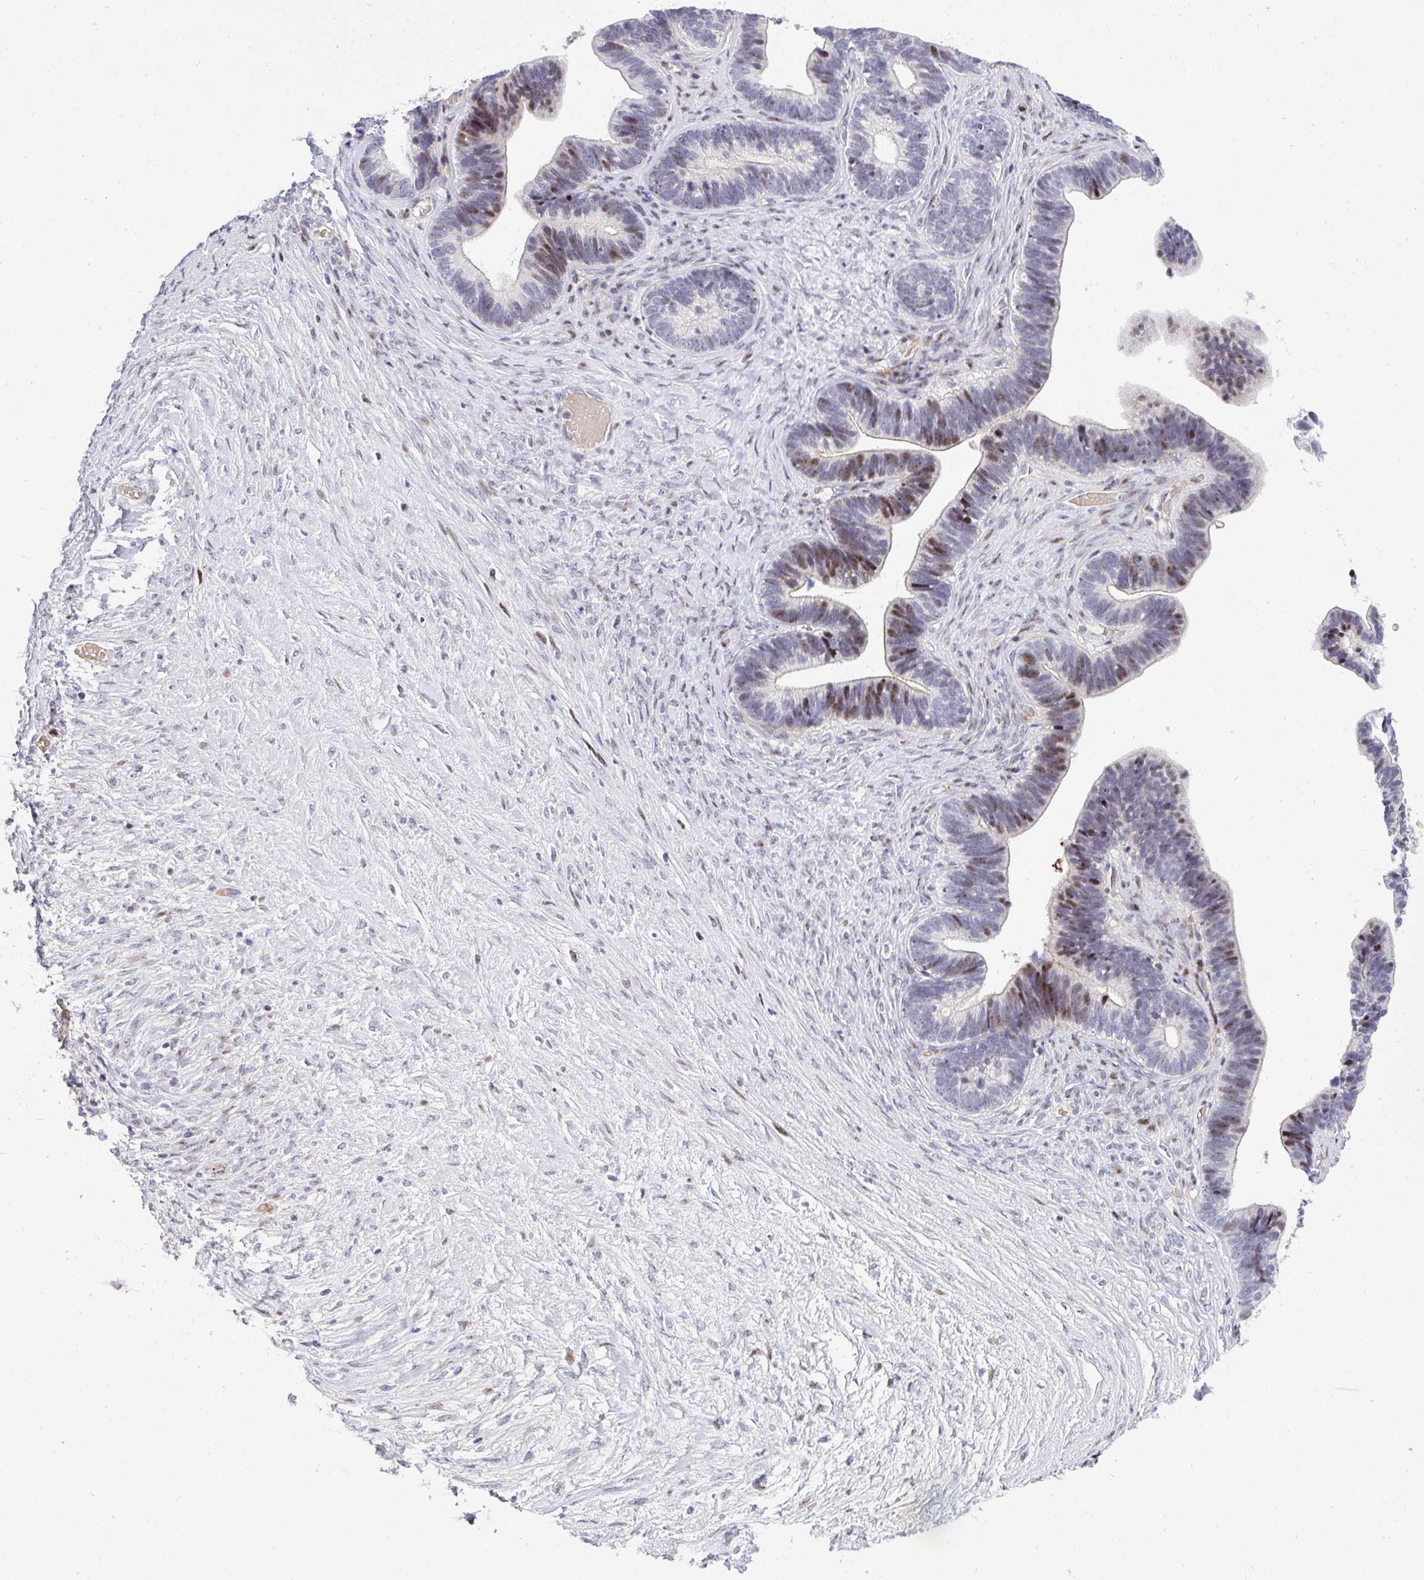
{"staining": {"intensity": "moderate", "quantity": "25%-75%", "location": "nuclear"}, "tissue": "ovarian cancer", "cell_type": "Tumor cells", "image_type": "cancer", "snomed": [{"axis": "morphology", "description": "Cystadenocarcinoma, serous, NOS"}, {"axis": "topography", "description": "Ovary"}], "caption": "Approximately 25%-75% of tumor cells in human ovarian serous cystadenocarcinoma reveal moderate nuclear protein expression as visualized by brown immunohistochemical staining.", "gene": "PLPPR3", "patient": {"sex": "female", "age": 56}}